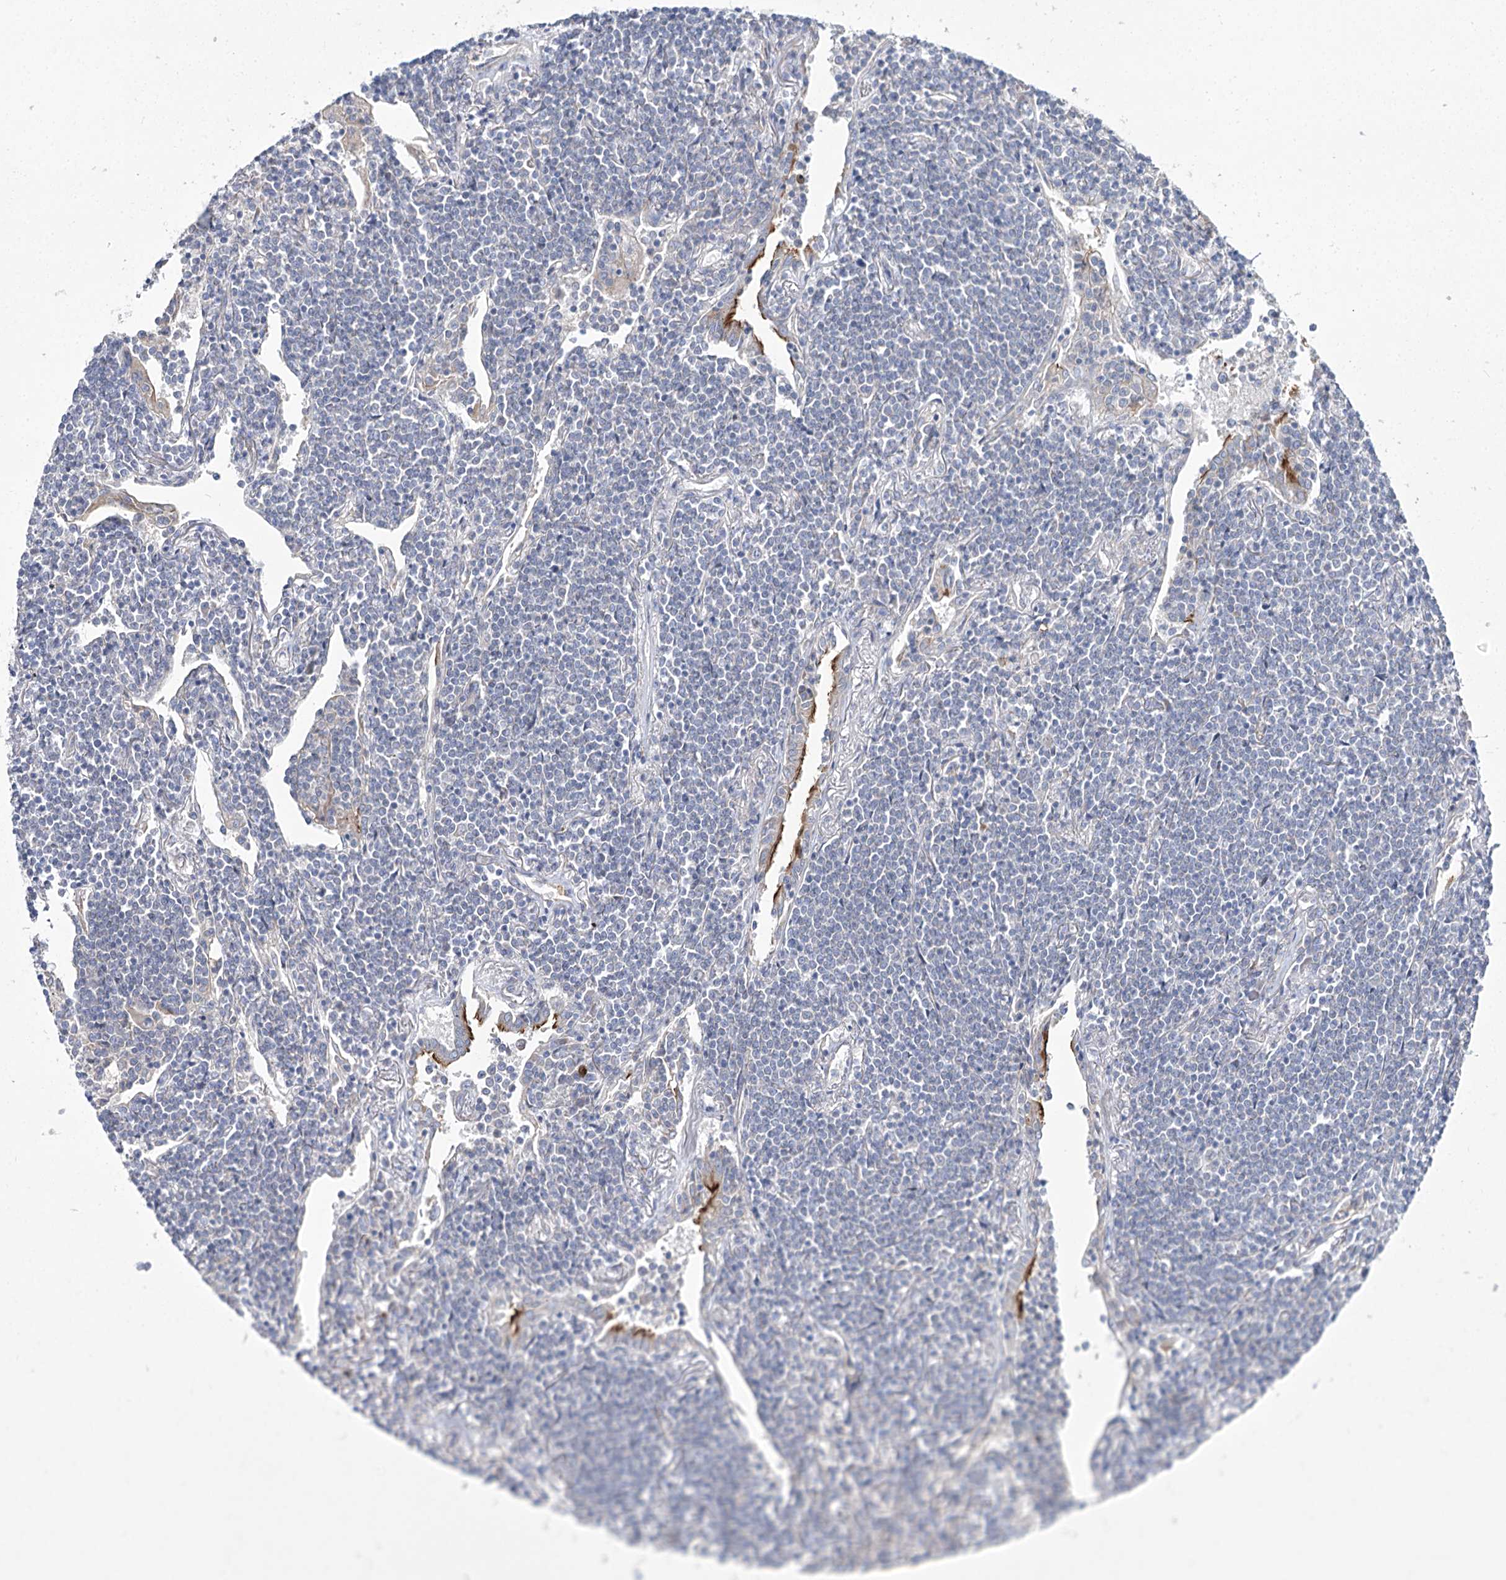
{"staining": {"intensity": "negative", "quantity": "none", "location": "none"}, "tissue": "lymphoma", "cell_type": "Tumor cells", "image_type": "cancer", "snomed": [{"axis": "morphology", "description": "Malignant lymphoma, non-Hodgkin's type, Low grade"}, {"axis": "topography", "description": "Lung"}], "caption": "A photomicrograph of human lymphoma is negative for staining in tumor cells.", "gene": "ARHGAP32", "patient": {"sex": "female", "age": 71}}